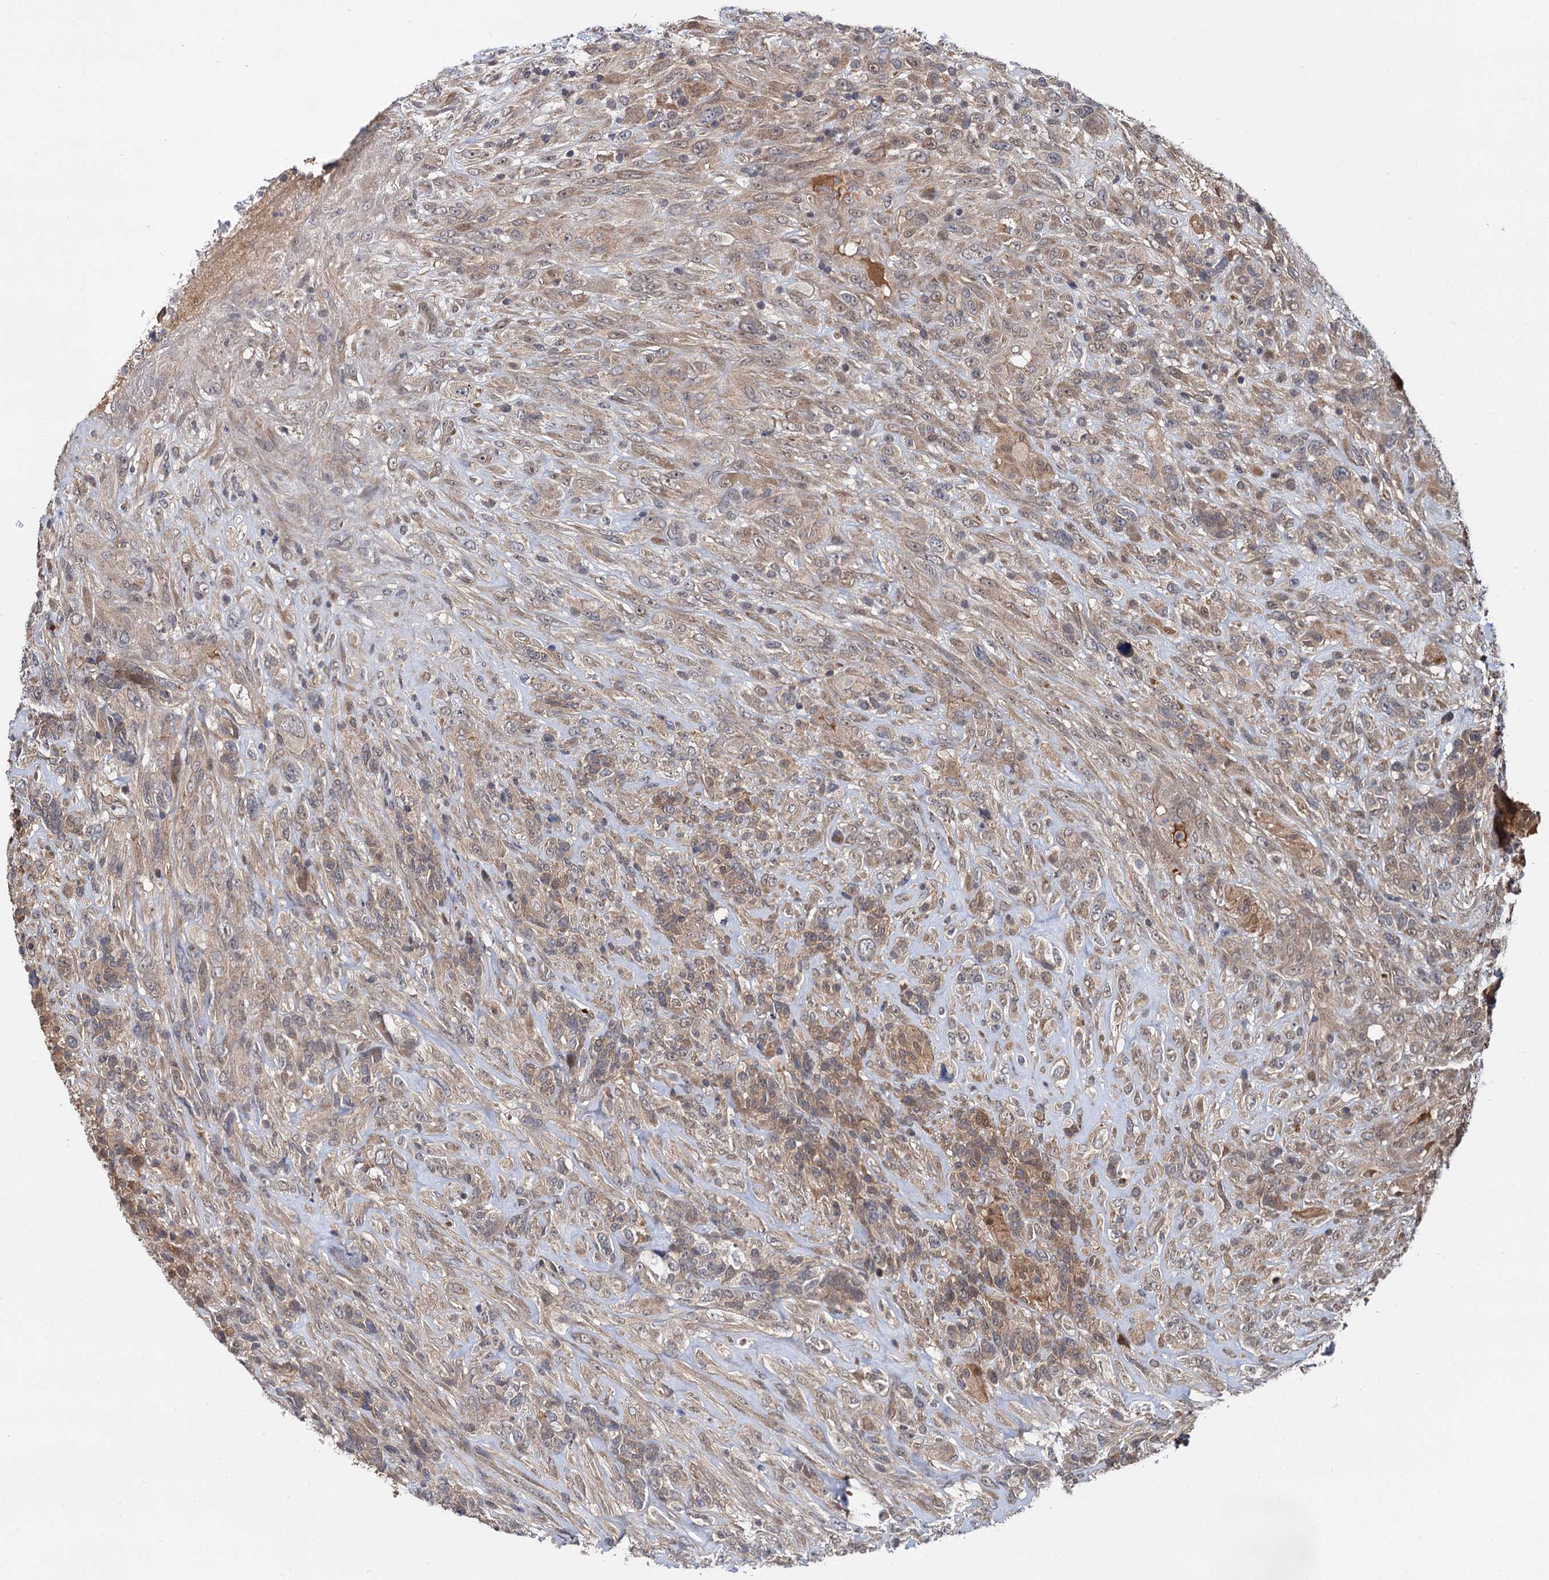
{"staining": {"intensity": "weak", "quantity": "<25%", "location": "cytoplasmic/membranous"}, "tissue": "glioma", "cell_type": "Tumor cells", "image_type": "cancer", "snomed": [{"axis": "morphology", "description": "Glioma, malignant, High grade"}, {"axis": "topography", "description": "Brain"}], "caption": "The immunohistochemistry (IHC) photomicrograph has no significant expression in tumor cells of glioma tissue.", "gene": "SELENOP", "patient": {"sex": "male", "age": 61}}